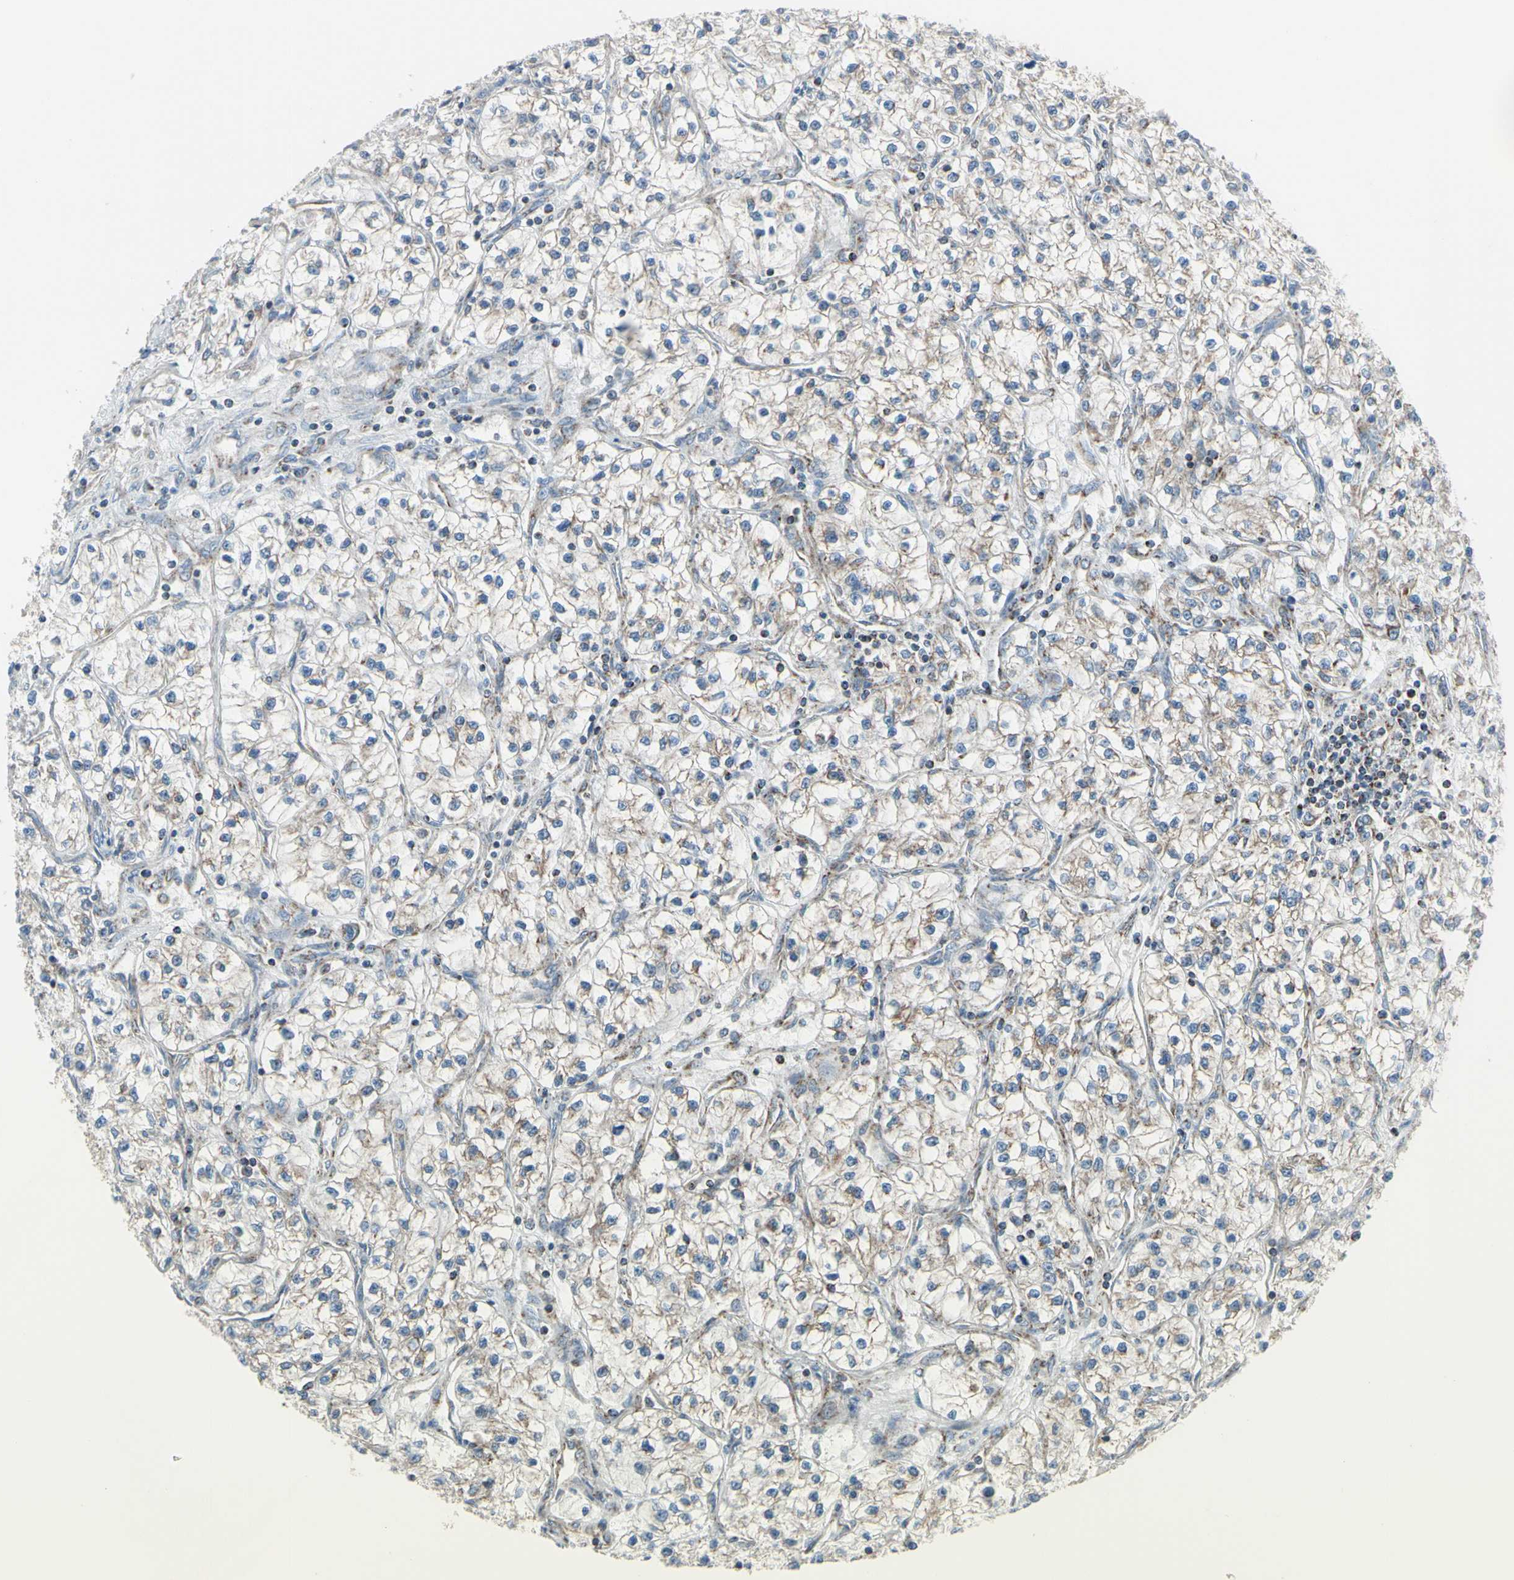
{"staining": {"intensity": "weak", "quantity": "<25%", "location": "cytoplasmic/membranous"}, "tissue": "renal cancer", "cell_type": "Tumor cells", "image_type": "cancer", "snomed": [{"axis": "morphology", "description": "Adenocarcinoma, NOS"}, {"axis": "topography", "description": "Kidney"}], "caption": "DAB (3,3'-diaminobenzidine) immunohistochemical staining of renal cancer displays no significant expression in tumor cells.", "gene": "FAM171B", "patient": {"sex": "female", "age": 57}}